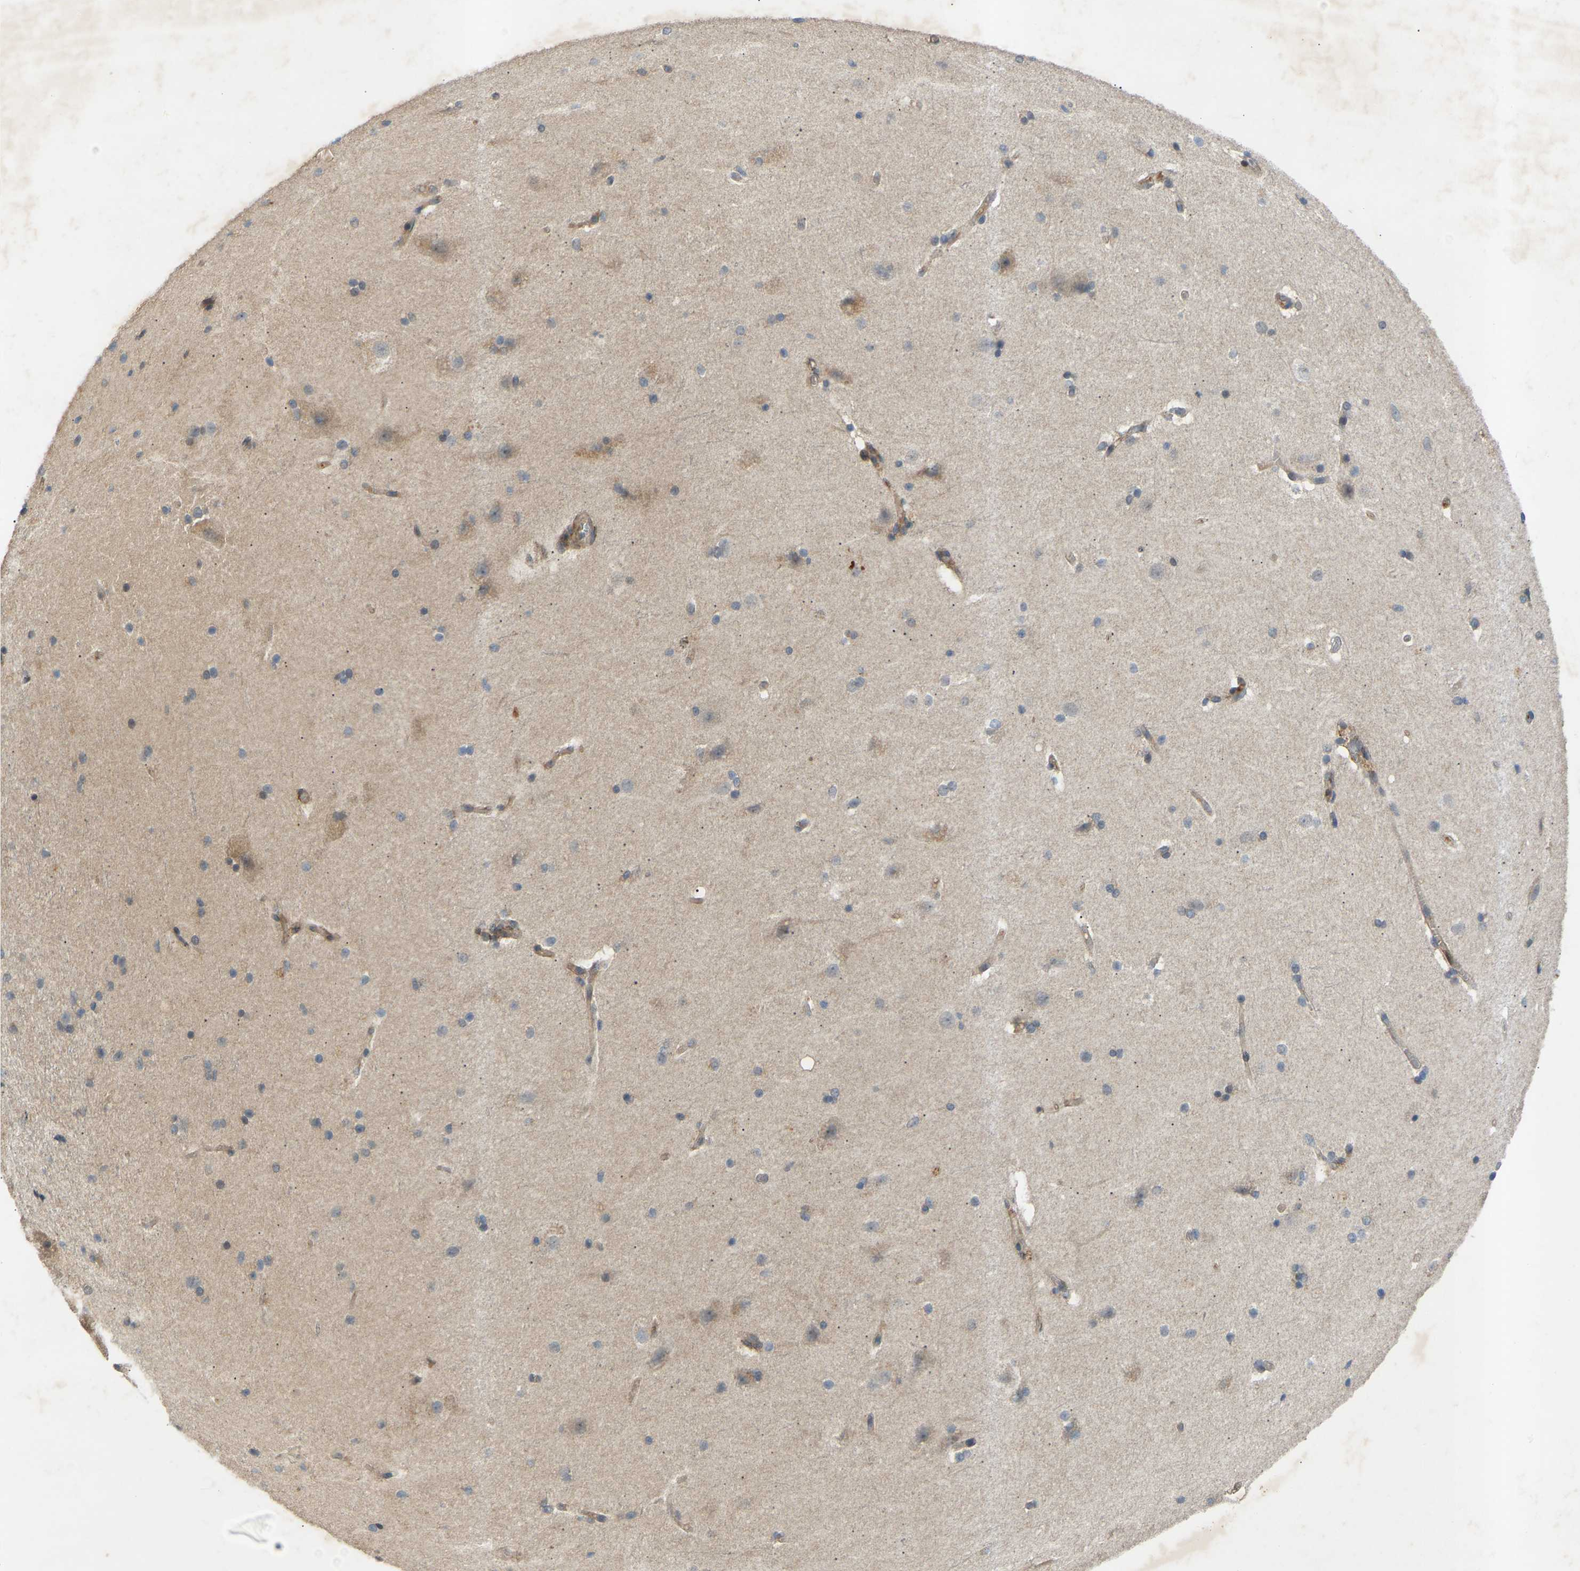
{"staining": {"intensity": "moderate", "quantity": ">75%", "location": "cytoplasmic/membranous"}, "tissue": "cerebral cortex", "cell_type": "Endothelial cells", "image_type": "normal", "snomed": [{"axis": "morphology", "description": "Normal tissue, NOS"}, {"axis": "topography", "description": "Cerebral cortex"}, {"axis": "topography", "description": "Hippocampus"}], "caption": "Unremarkable cerebral cortex shows moderate cytoplasmic/membranous expression in approximately >75% of endothelial cells, visualized by immunohistochemistry.", "gene": "ATP5MF", "patient": {"sex": "female", "age": 19}}